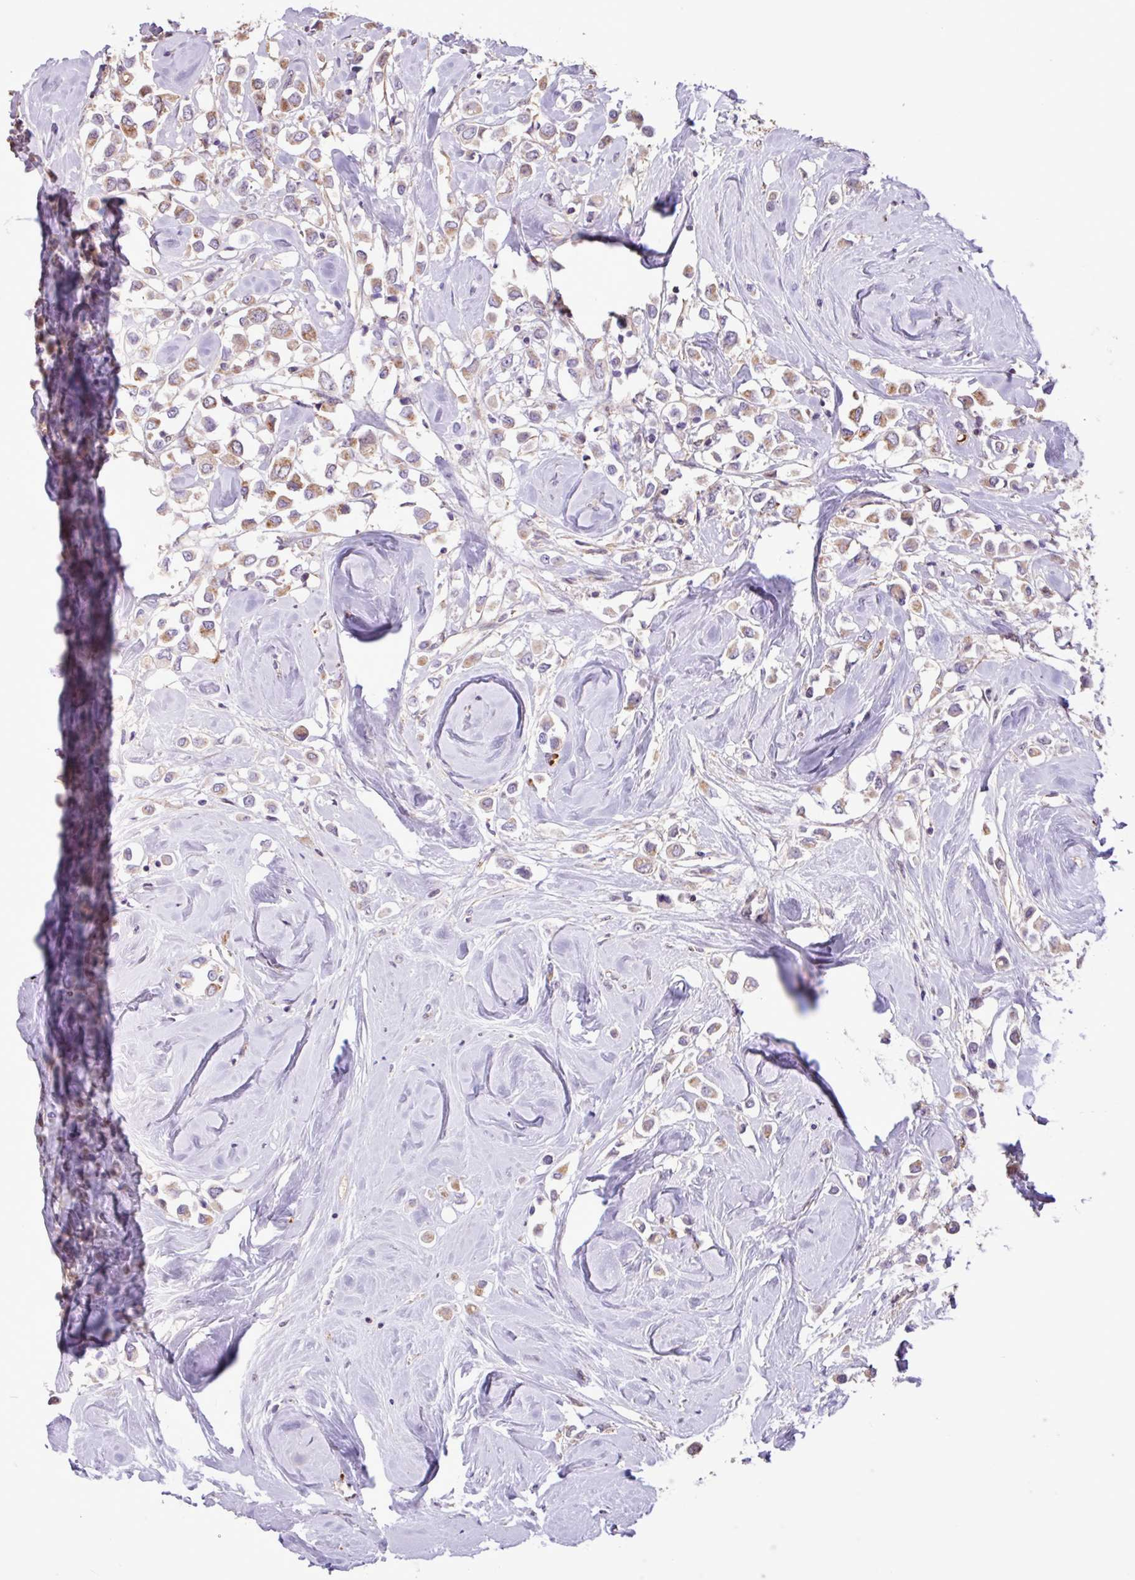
{"staining": {"intensity": "moderate", "quantity": "25%-75%", "location": "cytoplasmic/membranous"}, "tissue": "breast cancer", "cell_type": "Tumor cells", "image_type": "cancer", "snomed": [{"axis": "morphology", "description": "Duct carcinoma"}, {"axis": "topography", "description": "Breast"}], "caption": "This image displays immunohistochemistry staining of human breast cancer (invasive ductal carcinoma), with medium moderate cytoplasmic/membranous expression in approximately 25%-75% of tumor cells.", "gene": "CHST11", "patient": {"sex": "female", "age": 61}}